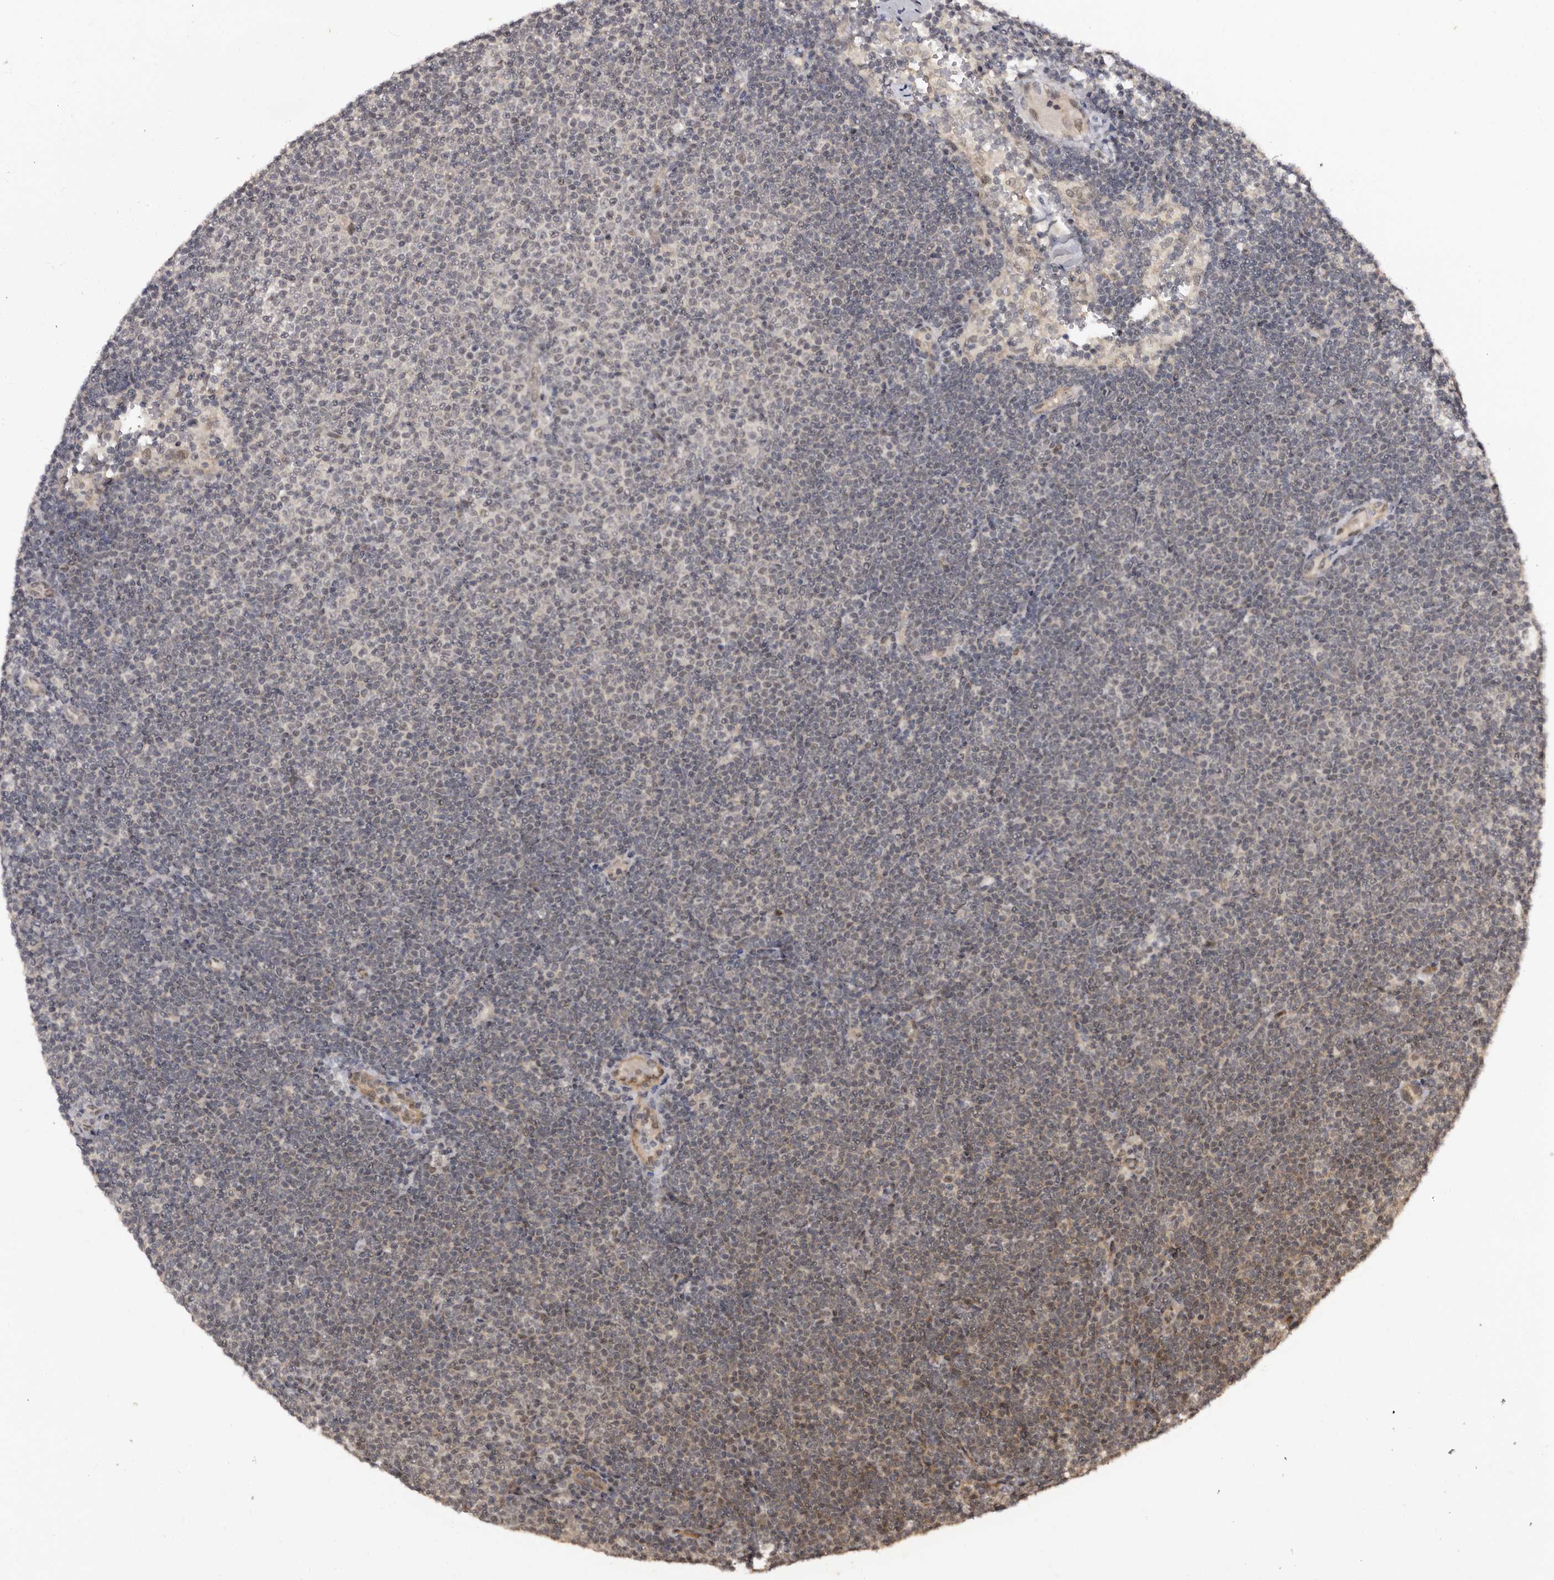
{"staining": {"intensity": "negative", "quantity": "none", "location": "none"}, "tissue": "lymphoma", "cell_type": "Tumor cells", "image_type": "cancer", "snomed": [{"axis": "morphology", "description": "Malignant lymphoma, non-Hodgkin's type, Low grade"}, {"axis": "topography", "description": "Lymph node"}], "caption": "Immunohistochemical staining of human low-grade malignant lymphoma, non-Hodgkin's type demonstrates no significant staining in tumor cells.", "gene": "TBC1D22B", "patient": {"sex": "female", "age": 53}}